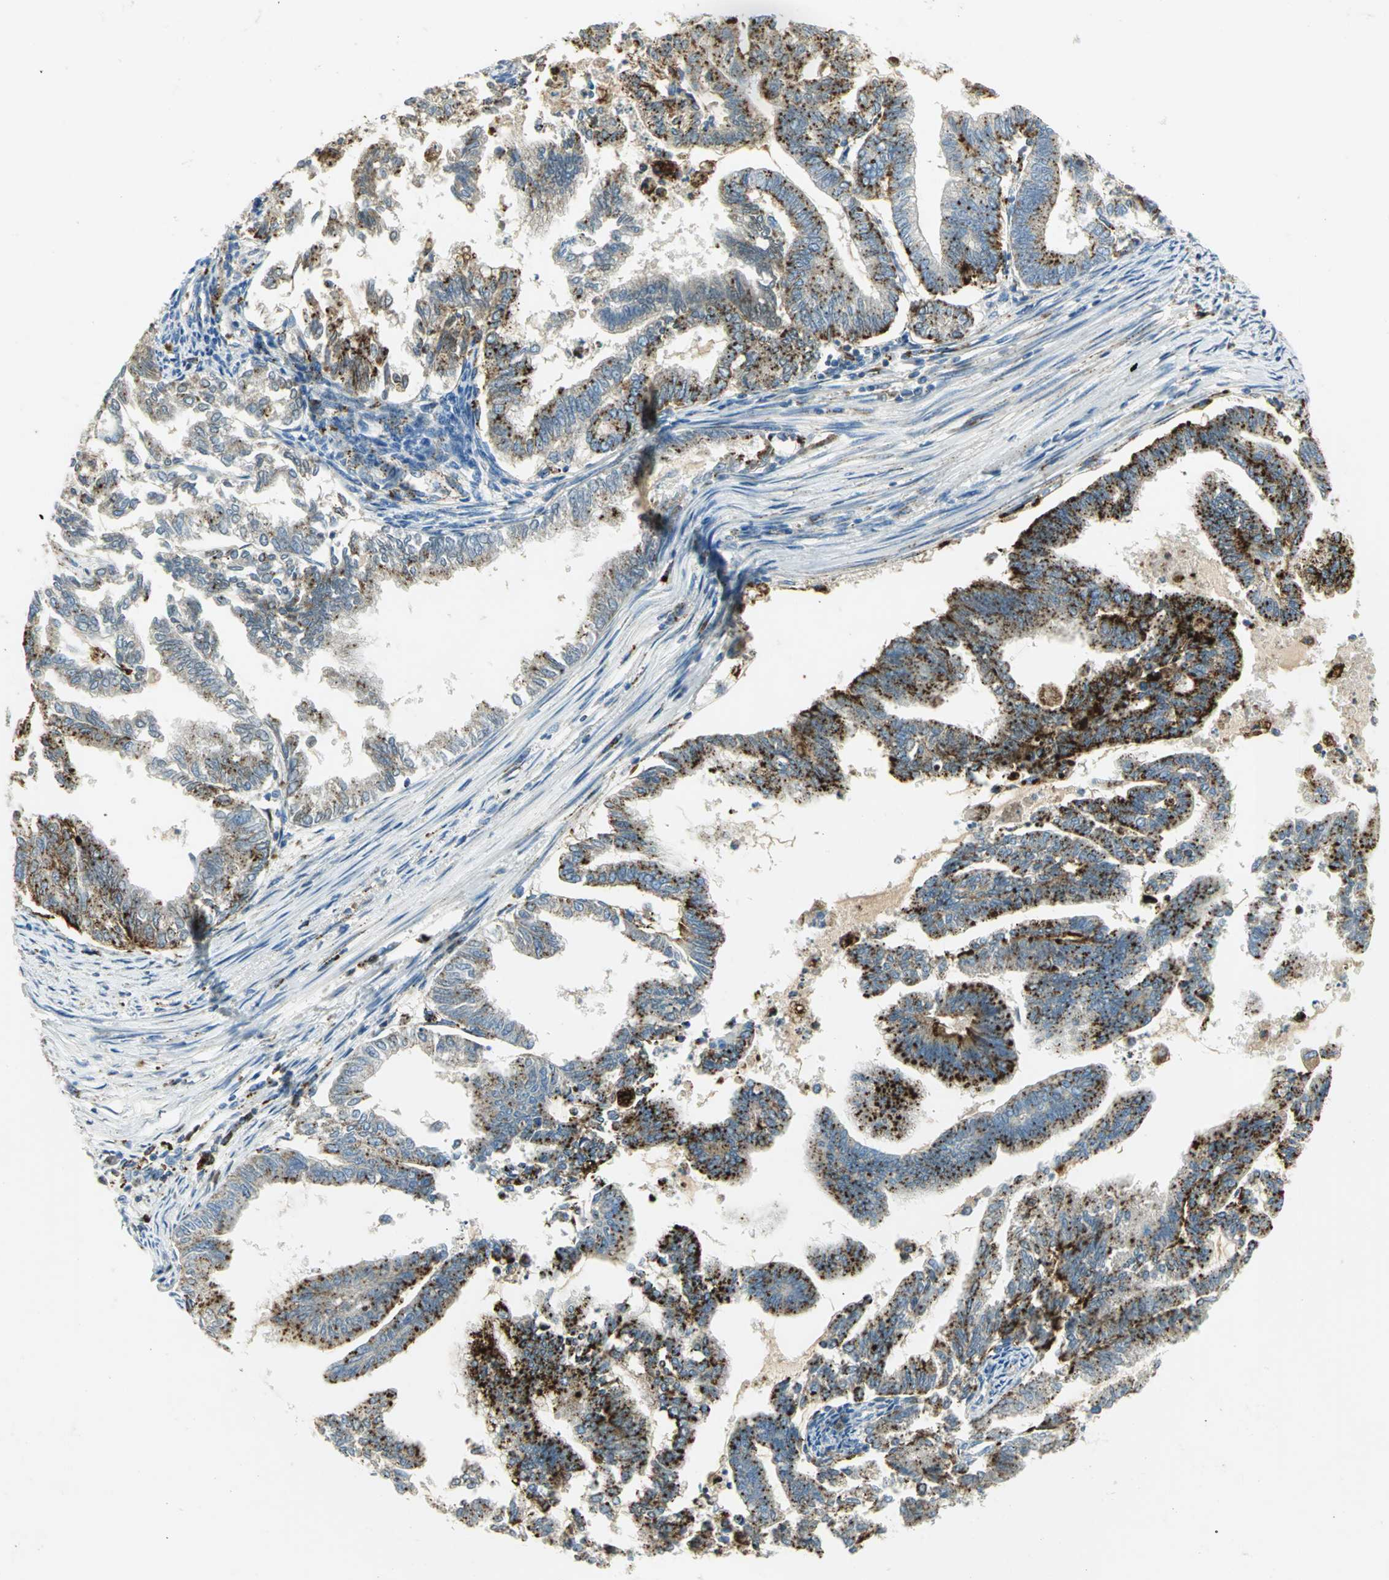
{"staining": {"intensity": "moderate", "quantity": "25%-75%", "location": "cytoplasmic/membranous"}, "tissue": "endometrial cancer", "cell_type": "Tumor cells", "image_type": "cancer", "snomed": [{"axis": "morphology", "description": "Adenocarcinoma, NOS"}, {"axis": "topography", "description": "Endometrium"}], "caption": "Protein staining of endometrial adenocarcinoma tissue reveals moderate cytoplasmic/membranous positivity in about 25%-75% of tumor cells.", "gene": "ARSA", "patient": {"sex": "female", "age": 79}}